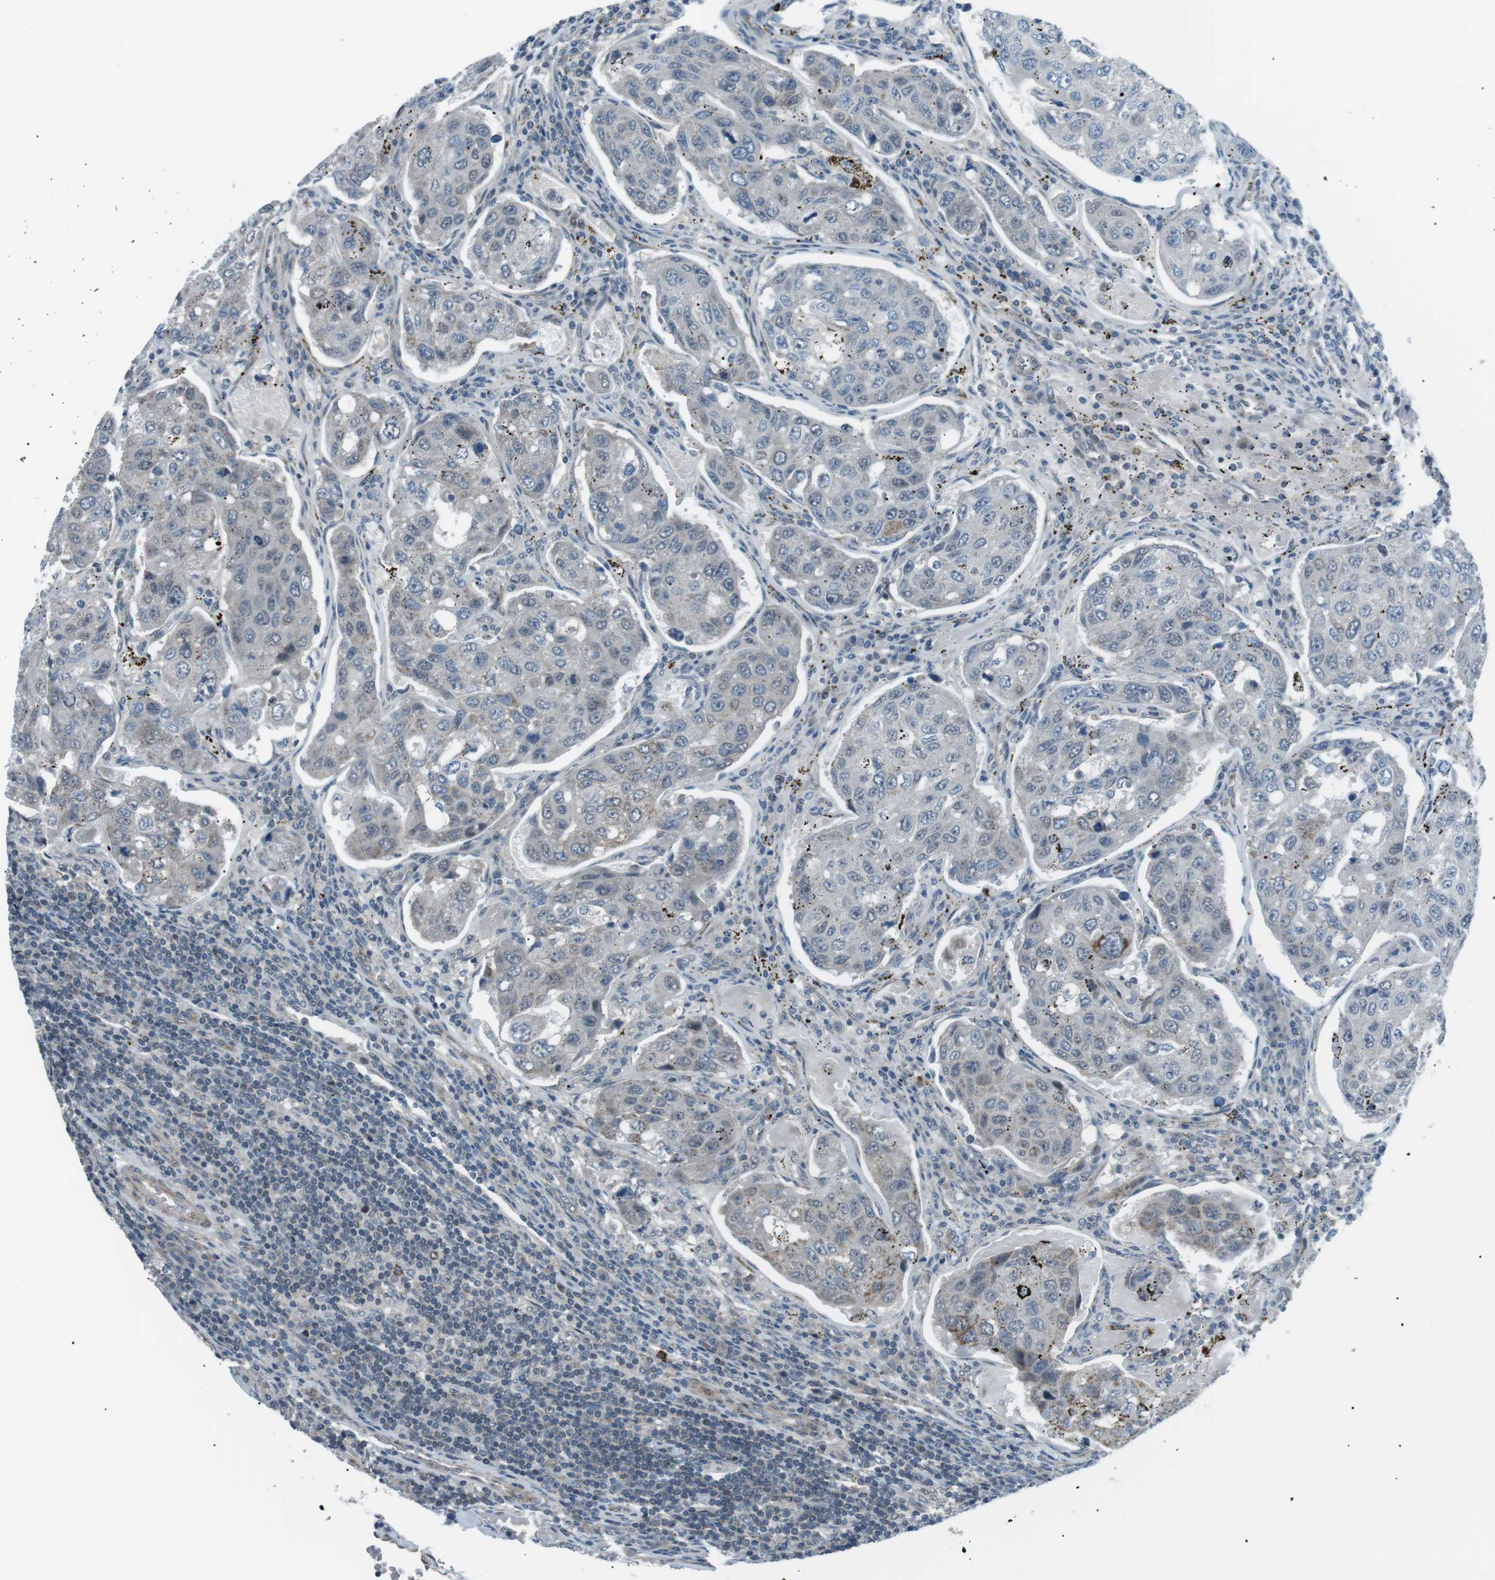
{"staining": {"intensity": "negative", "quantity": "none", "location": "none"}, "tissue": "urothelial cancer", "cell_type": "Tumor cells", "image_type": "cancer", "snomed": [{"axis": "morphology", "description": "Urothelial carcinoma, High grade"}, {"axis": "topography", "description": "Lymph node"}, {"axis": "topography", "description": "Urinary bladder"}], "caption": "IHC image of neoplastic tissue: high-grade urothelial carcinoma stained with DAB exhibits no significant protein expression in tumor cells. Brightfield microscopy of immunohistochemistry stained with DAB (3,3'-diaminobenzidine) (brown) and hematoxylin (blue), captured at high magnification.", "gene": "ARID5B", "patient": {"sex": "male", "age": 51}}